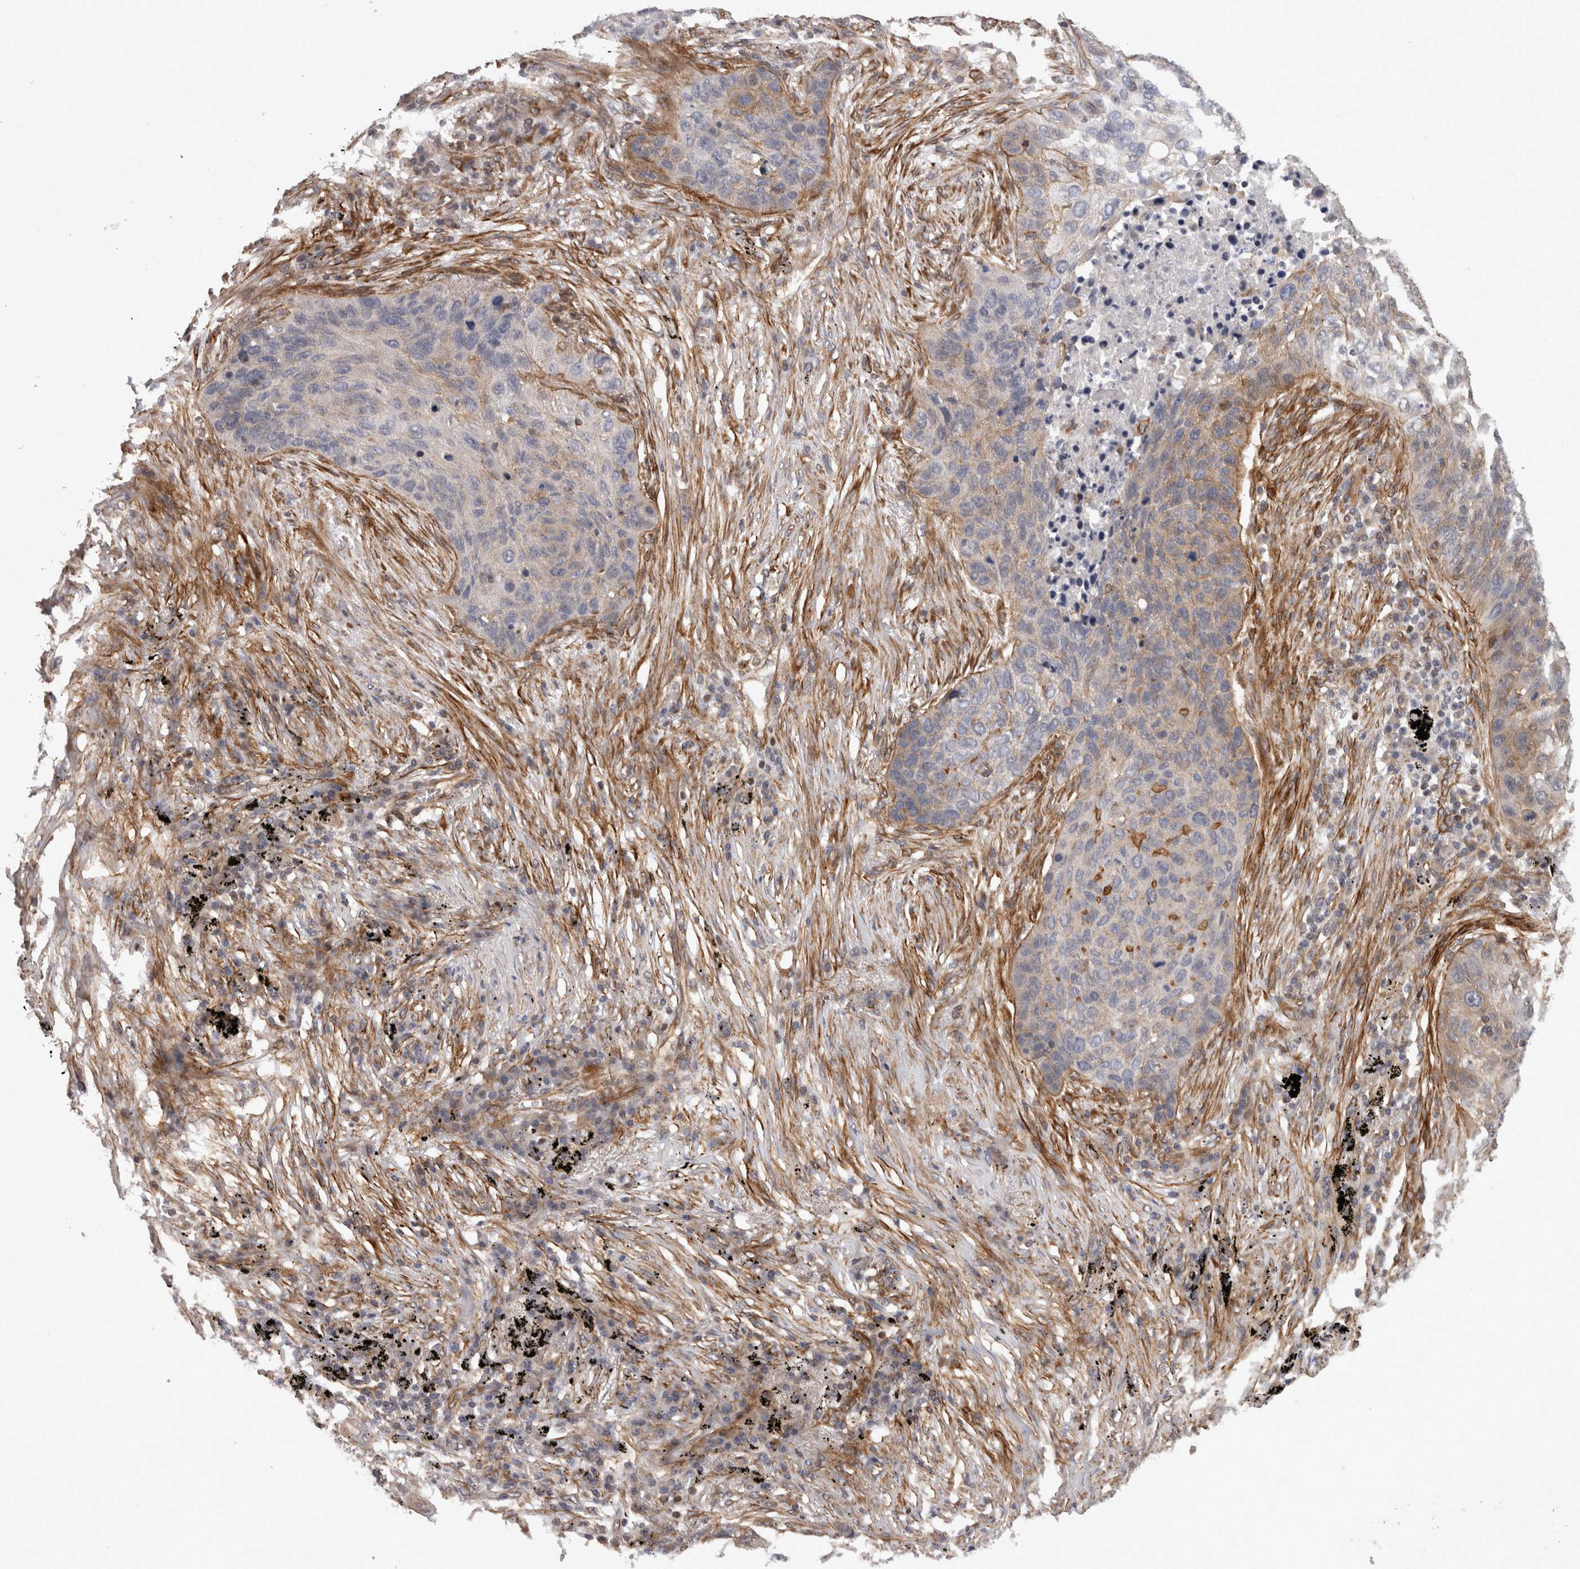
{"staining": {"intensity": "weak", "quantity": "25%-75%", "location": "cytoplasmic/membranous"}, "tissue": "lung cancer", "cell_type": "Tumor cells", "image_type": "cancer", "snomed": [{"axis": "morphology", "description": "Squamous cell carcinoma, NOS"}, {"axis": "topography", "description": "Lung"}], "caption": "Squamous cell carcinoma (lung) stained with a brown dye shows weak cytoplasmic/membranous positive positivity in about 25%-75% of tumor cells.", "gene": "RMDN1", "patient": {"sex": "female", "age": 63}}